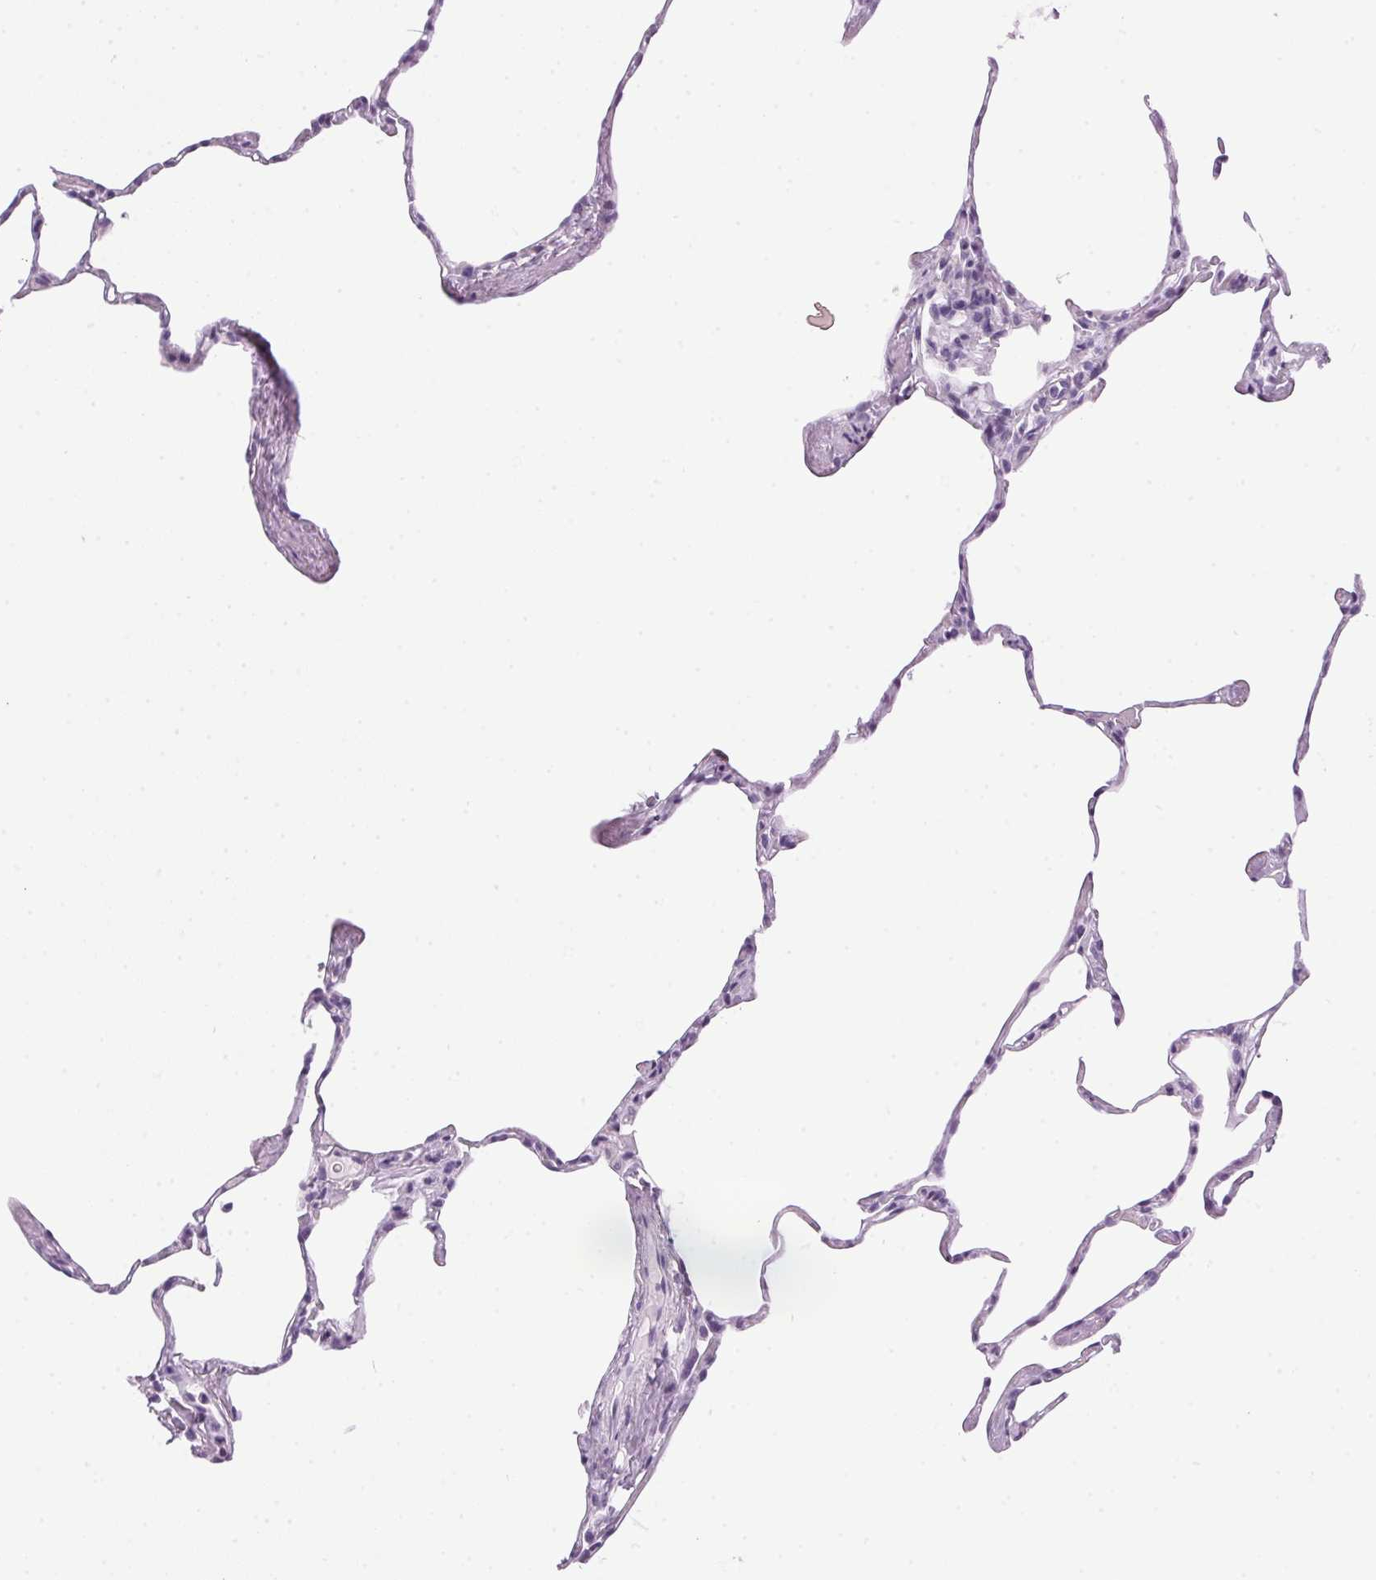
{"staining": {"intensity": "negative", "quantity": "none", "location": "none"}, "tissue": "lung", "cell_type": "Alveolar cells", "image_type": "normal", "snomed": [{"axis": "morphology", "description": "Normal tissue, NOS"}, {"axis": "topography", "description": "Lung"}], "caption": "Image shows no protein staining in alveolar cells of benign lung.", "gene": "SP7", "patient": {"sex": "male", "age": 65}}